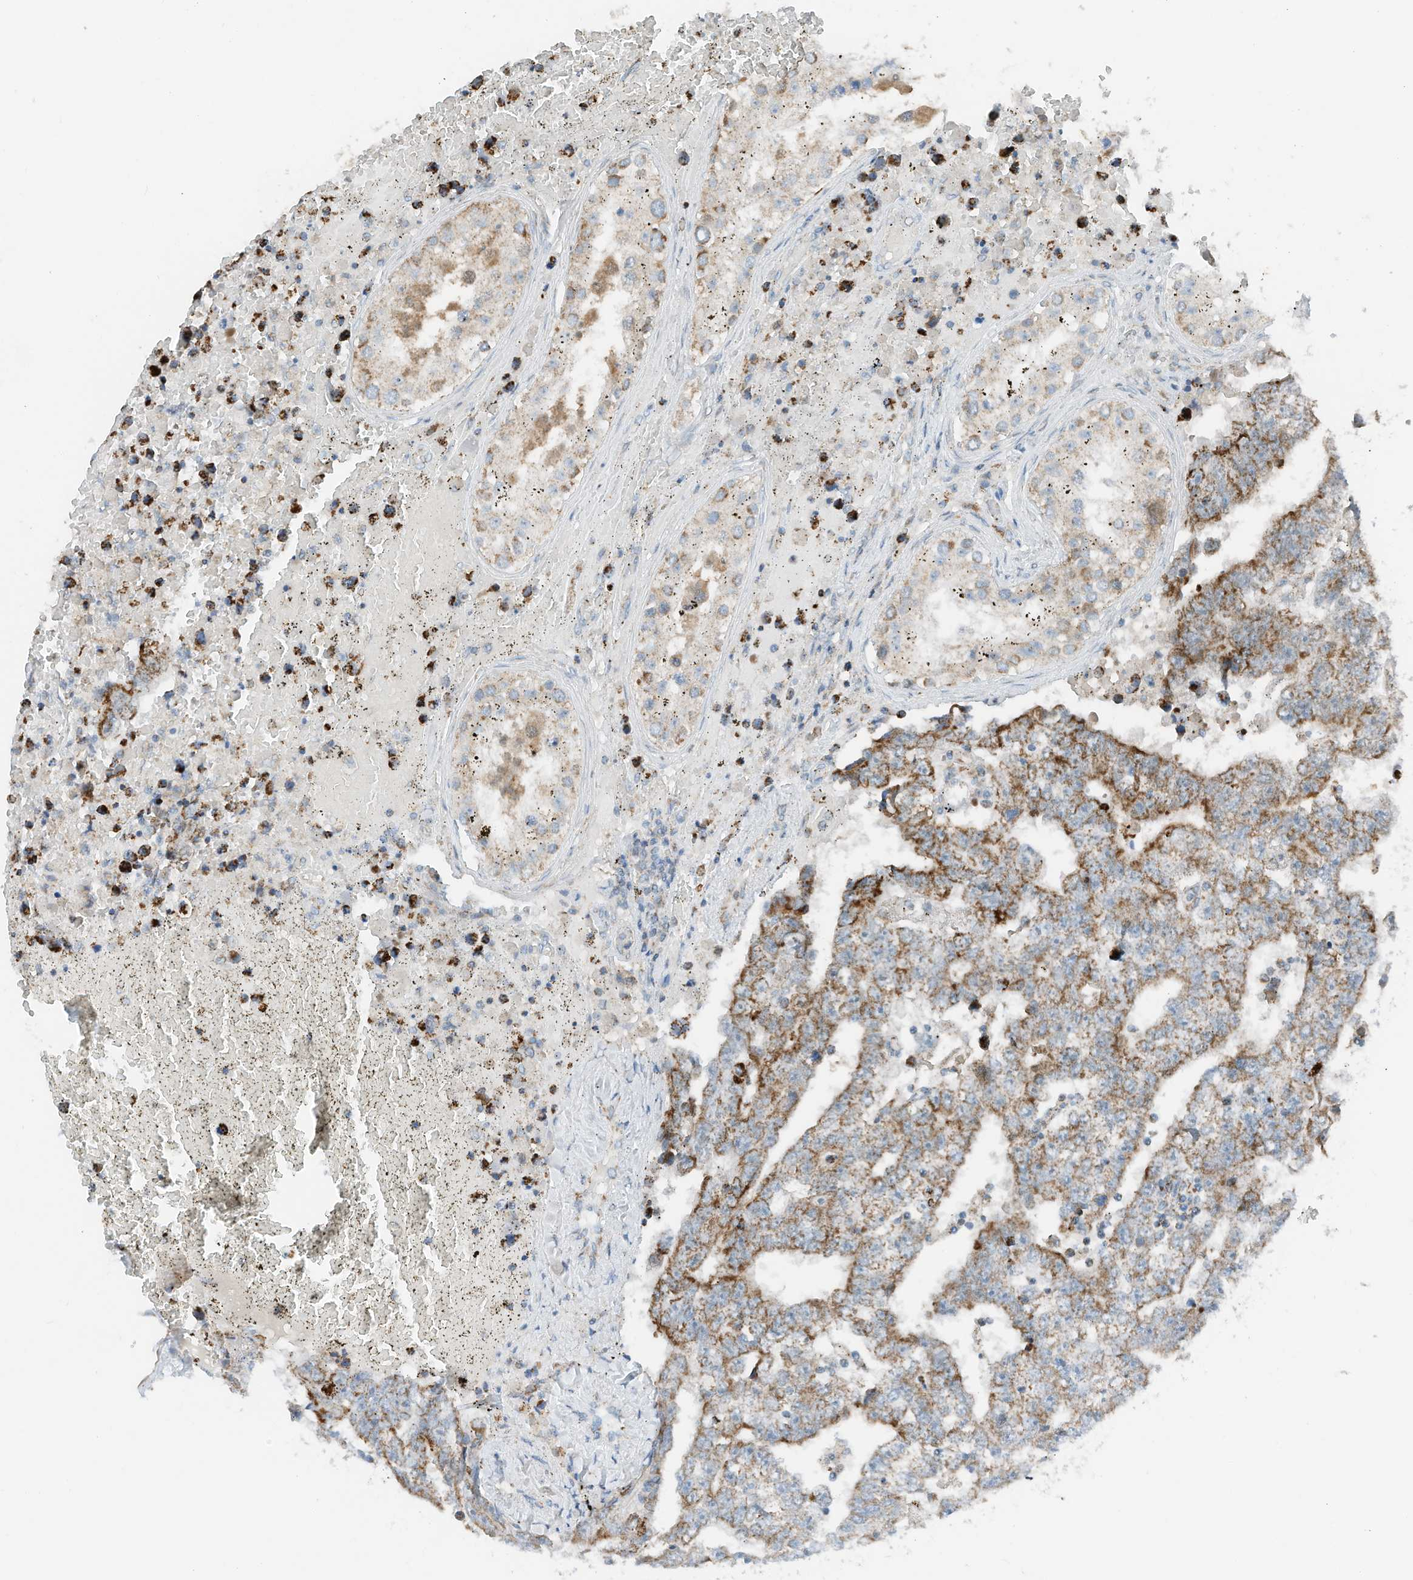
{"staining": {"intensity": "strong", "quantity": "25%-75%", "location": "cytoplasmic/membranous"}, "tissue": "testis cancer", "cell_type": "Tumor cells", "image_type": "cancer", "snomed": [{"axis": "morphology", "description": "Carcinoma, Embryonal, NOS"}, {"axis": "topography", "description": "Testis"}], "caption": "Immunohistochemistry (IHC) (DAB) staining of human embryonal carcinoma (testis) displays strong cytoplasmic/membranous protein positivity in approximately 25%-75% of tumor cells.", "gene": "RMND1", "patient": {"sex": "male", "age": 25}}